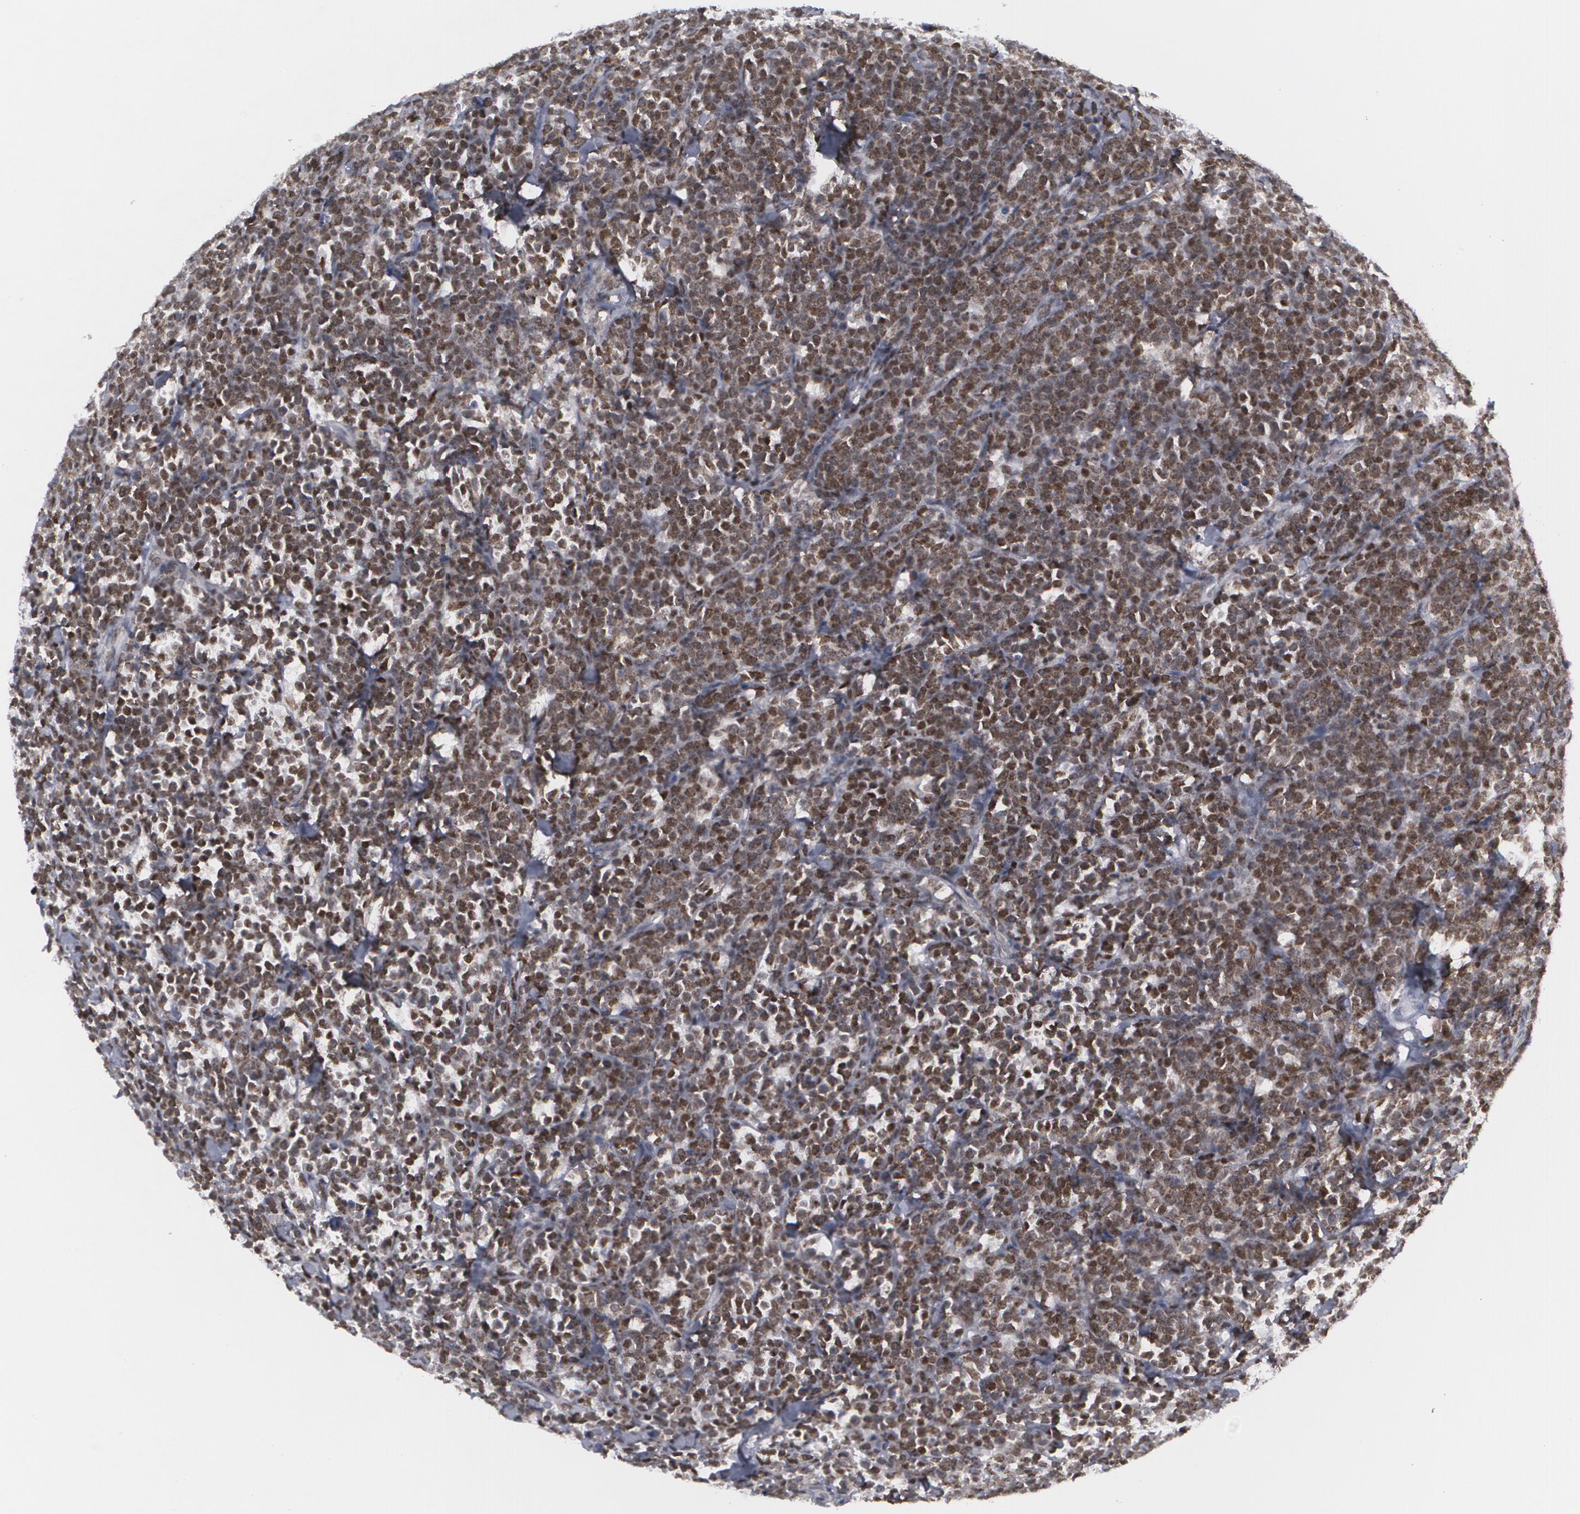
{"staining": {"intensity": "strong", "quantity": ">75%", "location": "nuclear"}, "tissue": "lymphoma", "cell_type": "Tumor cells", "image_type": "cancer", "snomed": [{"axis": "morphology", "description": "Malignant lymphoma, non-Hodgkin's type, High grade"}, {"axis": "topography", "description": "Small intestine"}, {"axis": "topography", "description": "Colon"}], "caption": "Approximately >75% of tumor cells in malignant lymphoma, non-Hodgkin's type (high-grade) exhibit strong nuclear protein staining as visualized by brown immunohistochemical staining.", "gene": "MCL1", "patient": {"sex": "male", "age": 8}}